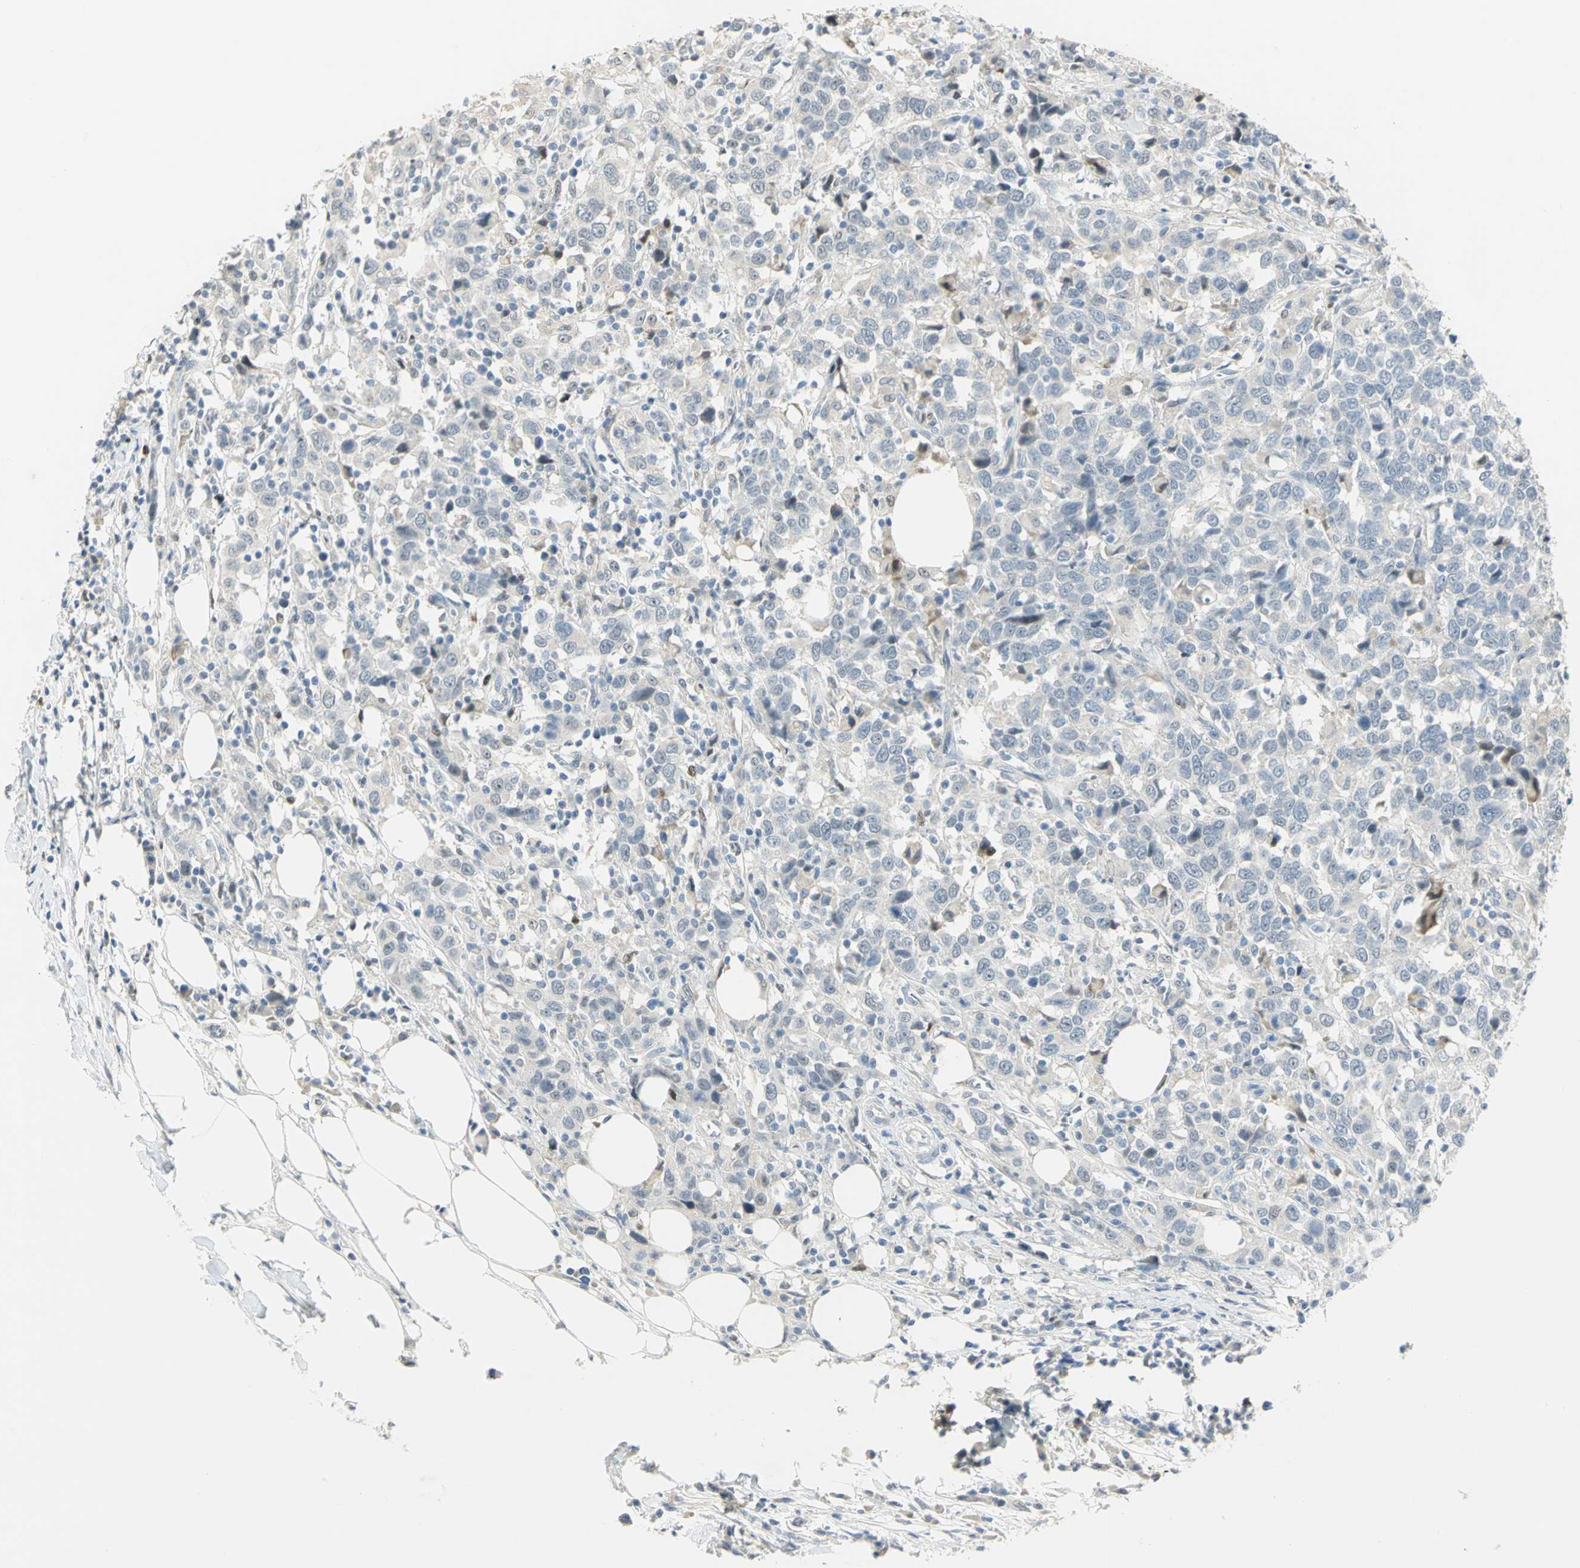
{"staining": {"intensity": "negative", "quantity": "none", "location": "none"}, "tissue": "urothelial cancer", "cell_type": "Tumor cells", "image_type": "cancer", "snomed": [{"axis": "morphology", "description": "Urothelial carcinoma, High grade"}, {"axis": "topography", "description": "Urinary bladder"}], "caption": "High-grade urothelial carcinoma was stained to show a protein in brown. There is no significant staining in tumor cells.", "gene": "BCL6", "patient": {"sex": "male", "age": 61}}